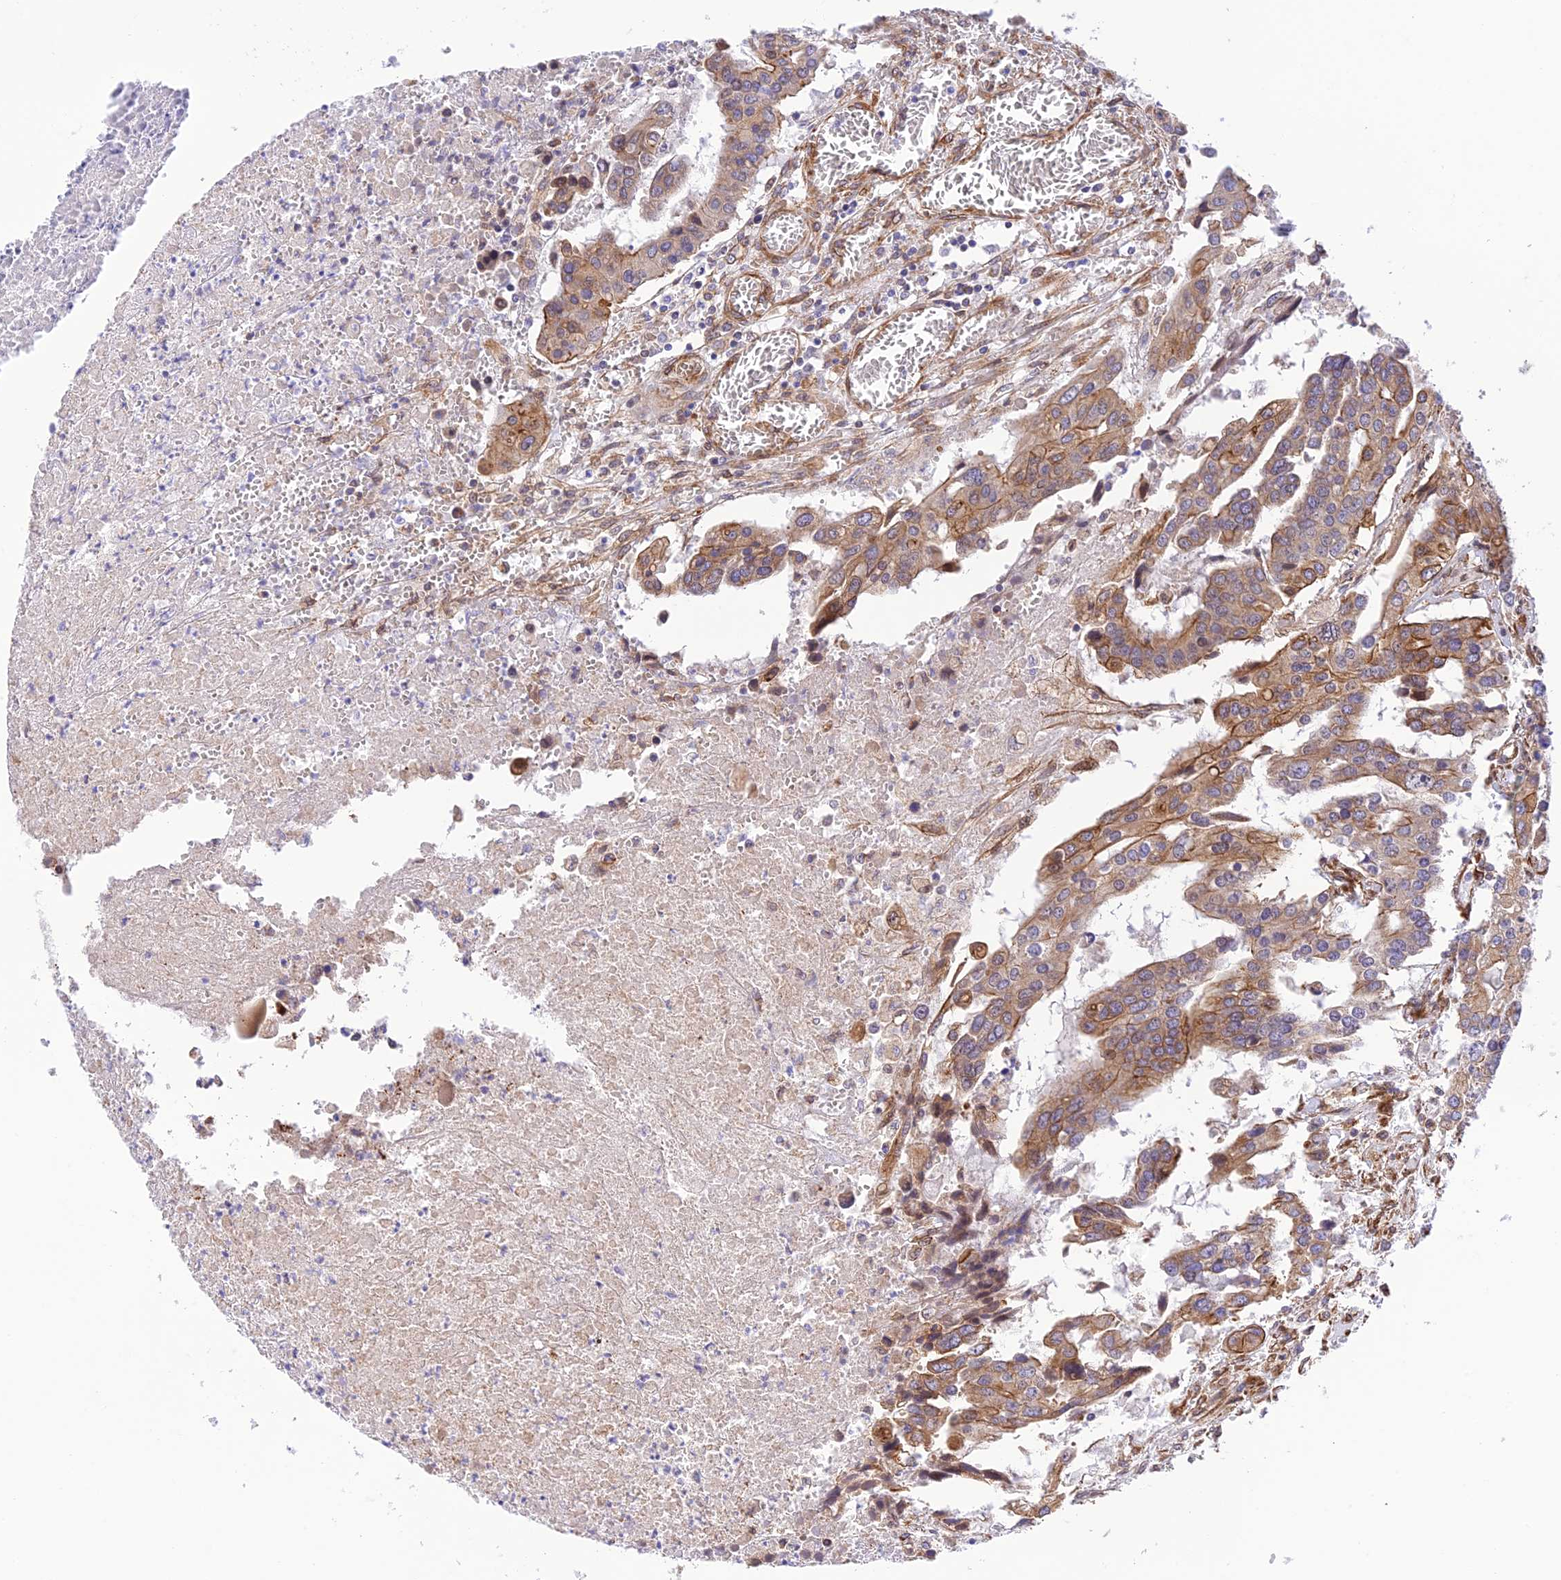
{"staining": {"intensity": "moderate", "quantity": ">75%", "location": "cytoplasmic/membranous"}, "tissue": "colorectal cancer", "cell_type": "Tumor cells", "image_type": "cancer", "snomed": [{"axis": "morphology", "description": "Adenocarcinoma, NOS"}, {"axis": "topography", "description": "Colon"}], "caption": "The photomicrograph demonstrates staining of colorectal cancer (adenocarcinoma), revealing moderate cytoplasmic/membranous protein positivity (brown color) within tumor cells.", "gene": "EXOC3L4", "patient": {"sex": "male", "age": 77}}